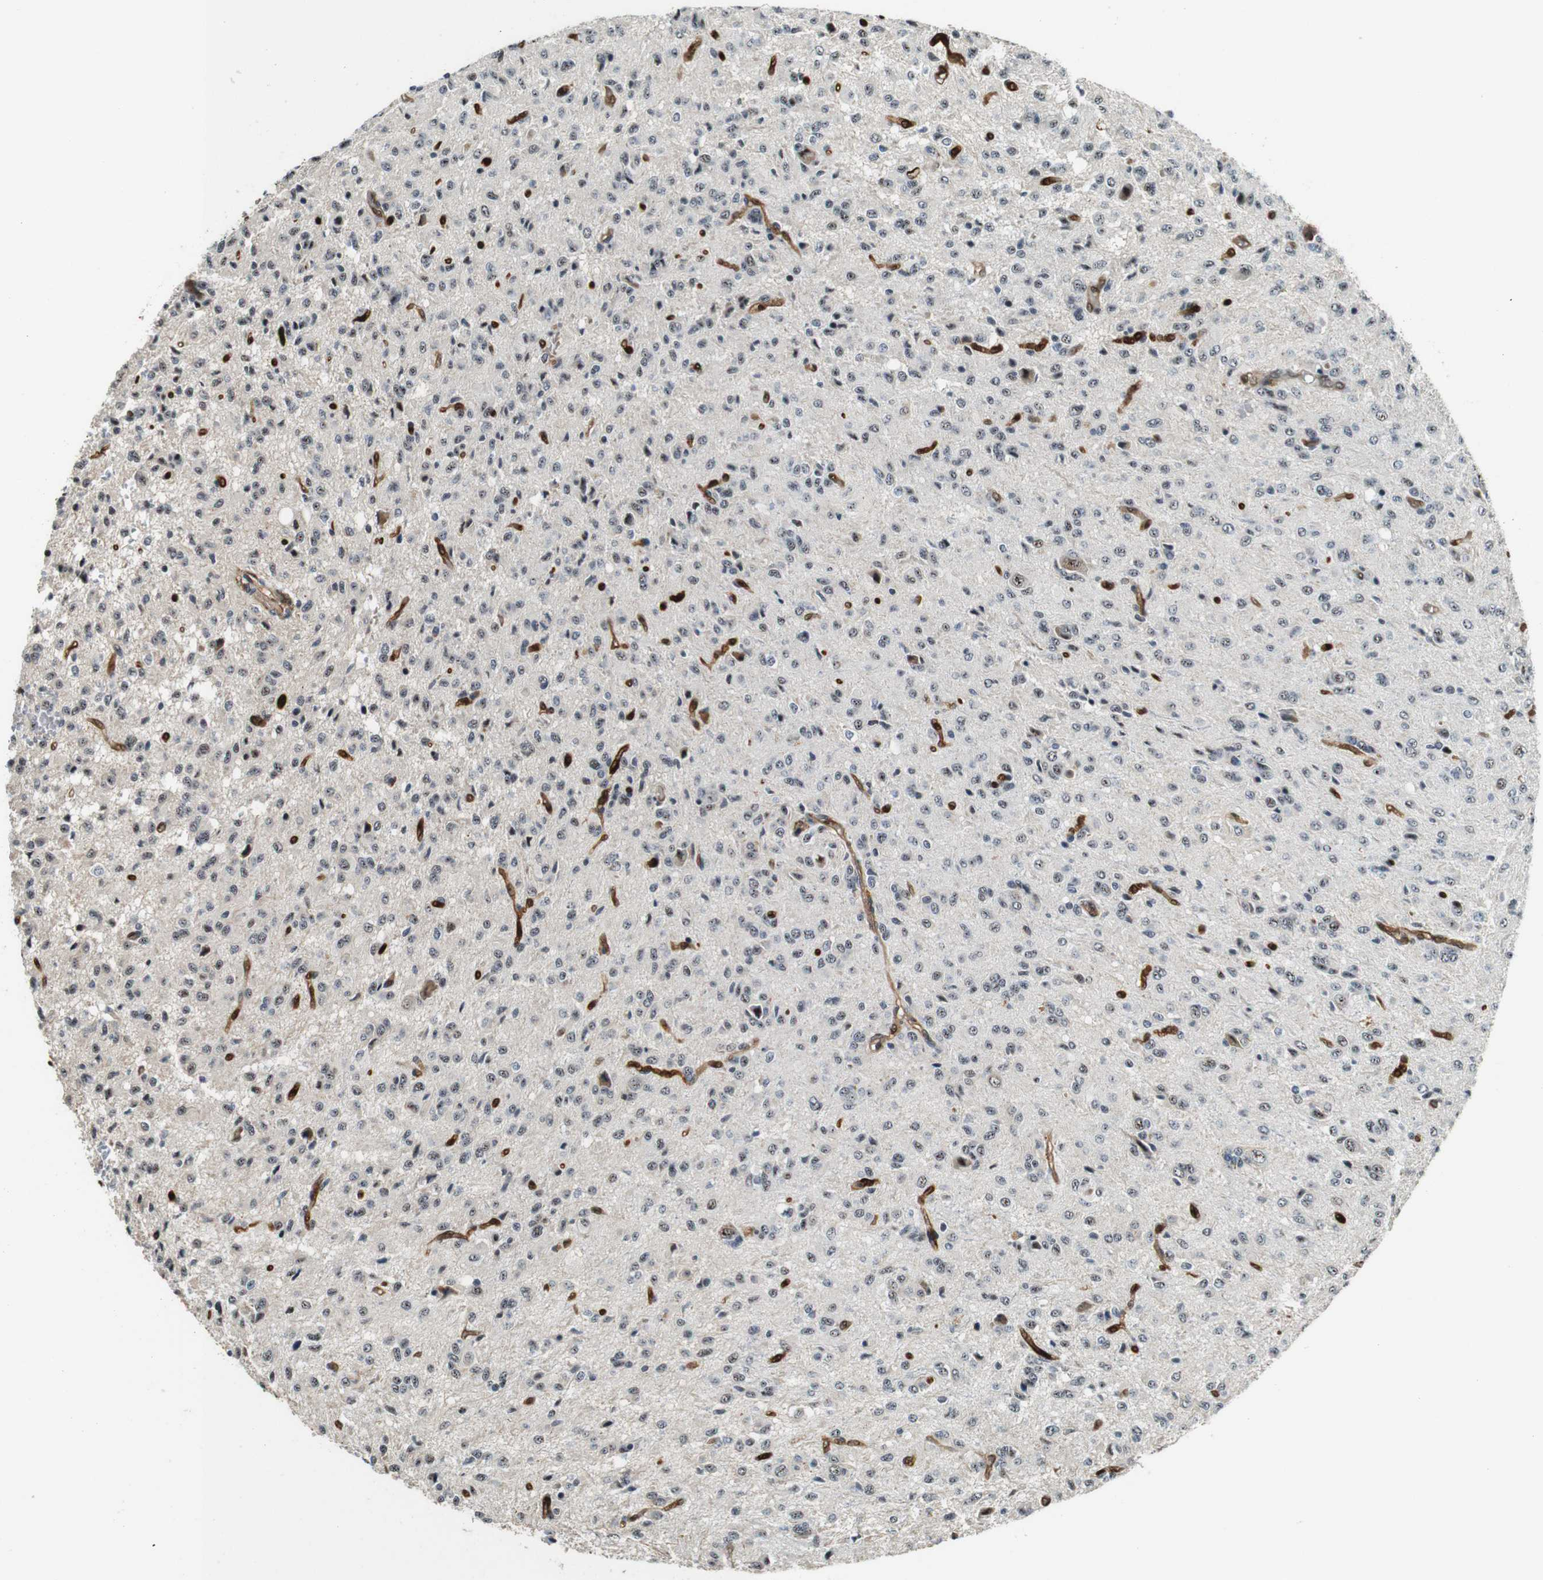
{"staining": {"intensity": "weak", "quantity": "<25%", "location": "nuclear"}, "tissue": "glioma", "cell_type": "Tumor cells", "image_type": "cancer", "snomed": [{"axis": "morphology", "description": "Glioma, malignant, High grade"}, {"axis": "topography", "description": "Brain"}], "caption": "Micrograph shows no protein staining in tumor cells of glioma tissue. The staining was performed using DAB (3,3'-diaminobenzidine) to visualize the protein expression in brown, while the nuclei were stained in blue with hematoxylin (Magnification: 20x).", "gene": "LXN", "patient": {"sex": "female", "age": 59}}